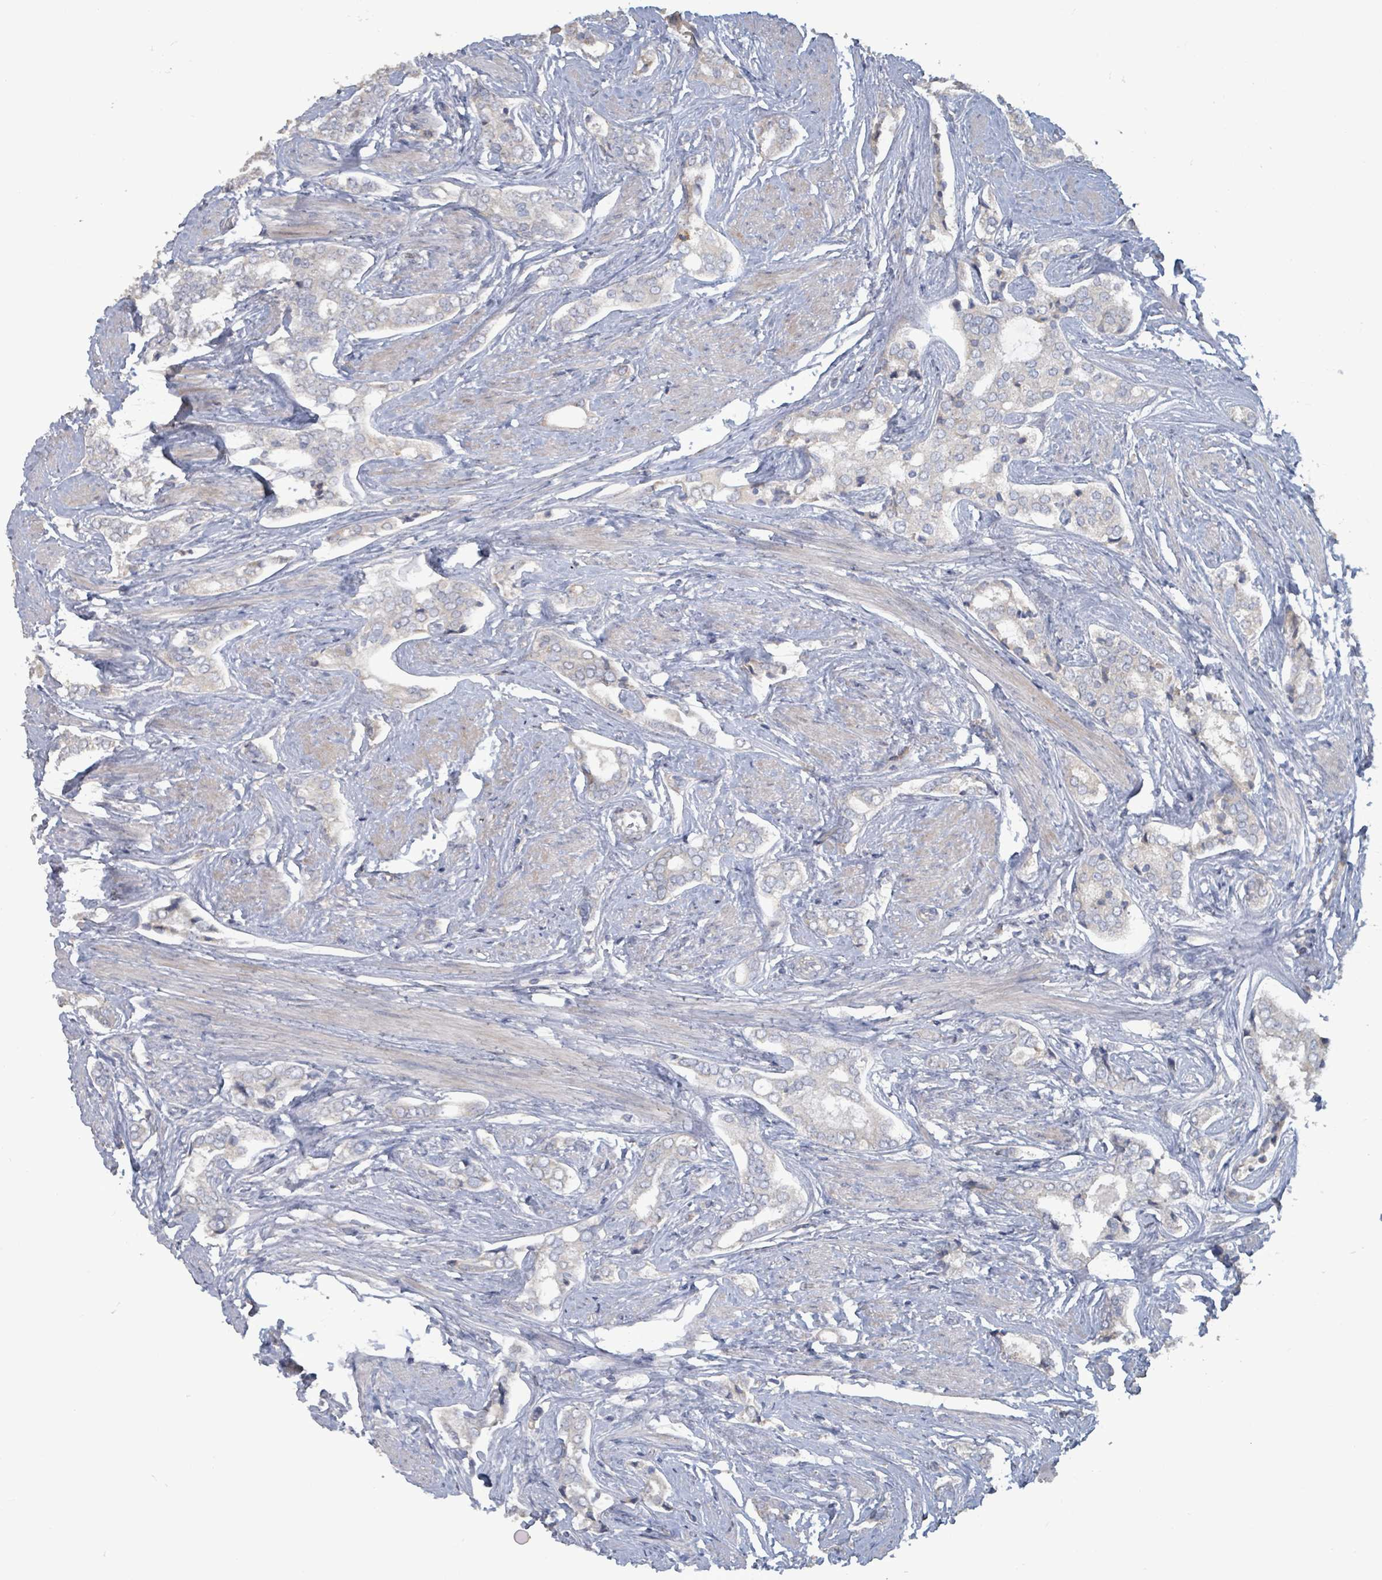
{"staining": {"intensity": "negative", "quantity": "none", "location": "none"}, "tissue": "prostate cancer", "cell_type": "Tumor cells", "image_type": "cancer", "snomed": [{"axis": "morphology", "description": "Adenocarcinoma, High grade"}, {"axis": "topography", "description": "Prostate"}], "caption": "Tumor cells are negative for brown protein staining in prostate cancer (high-grade adenocarcinoma).", "gene": "RPL32", "patient": {"sex": "male", "age": 71}}